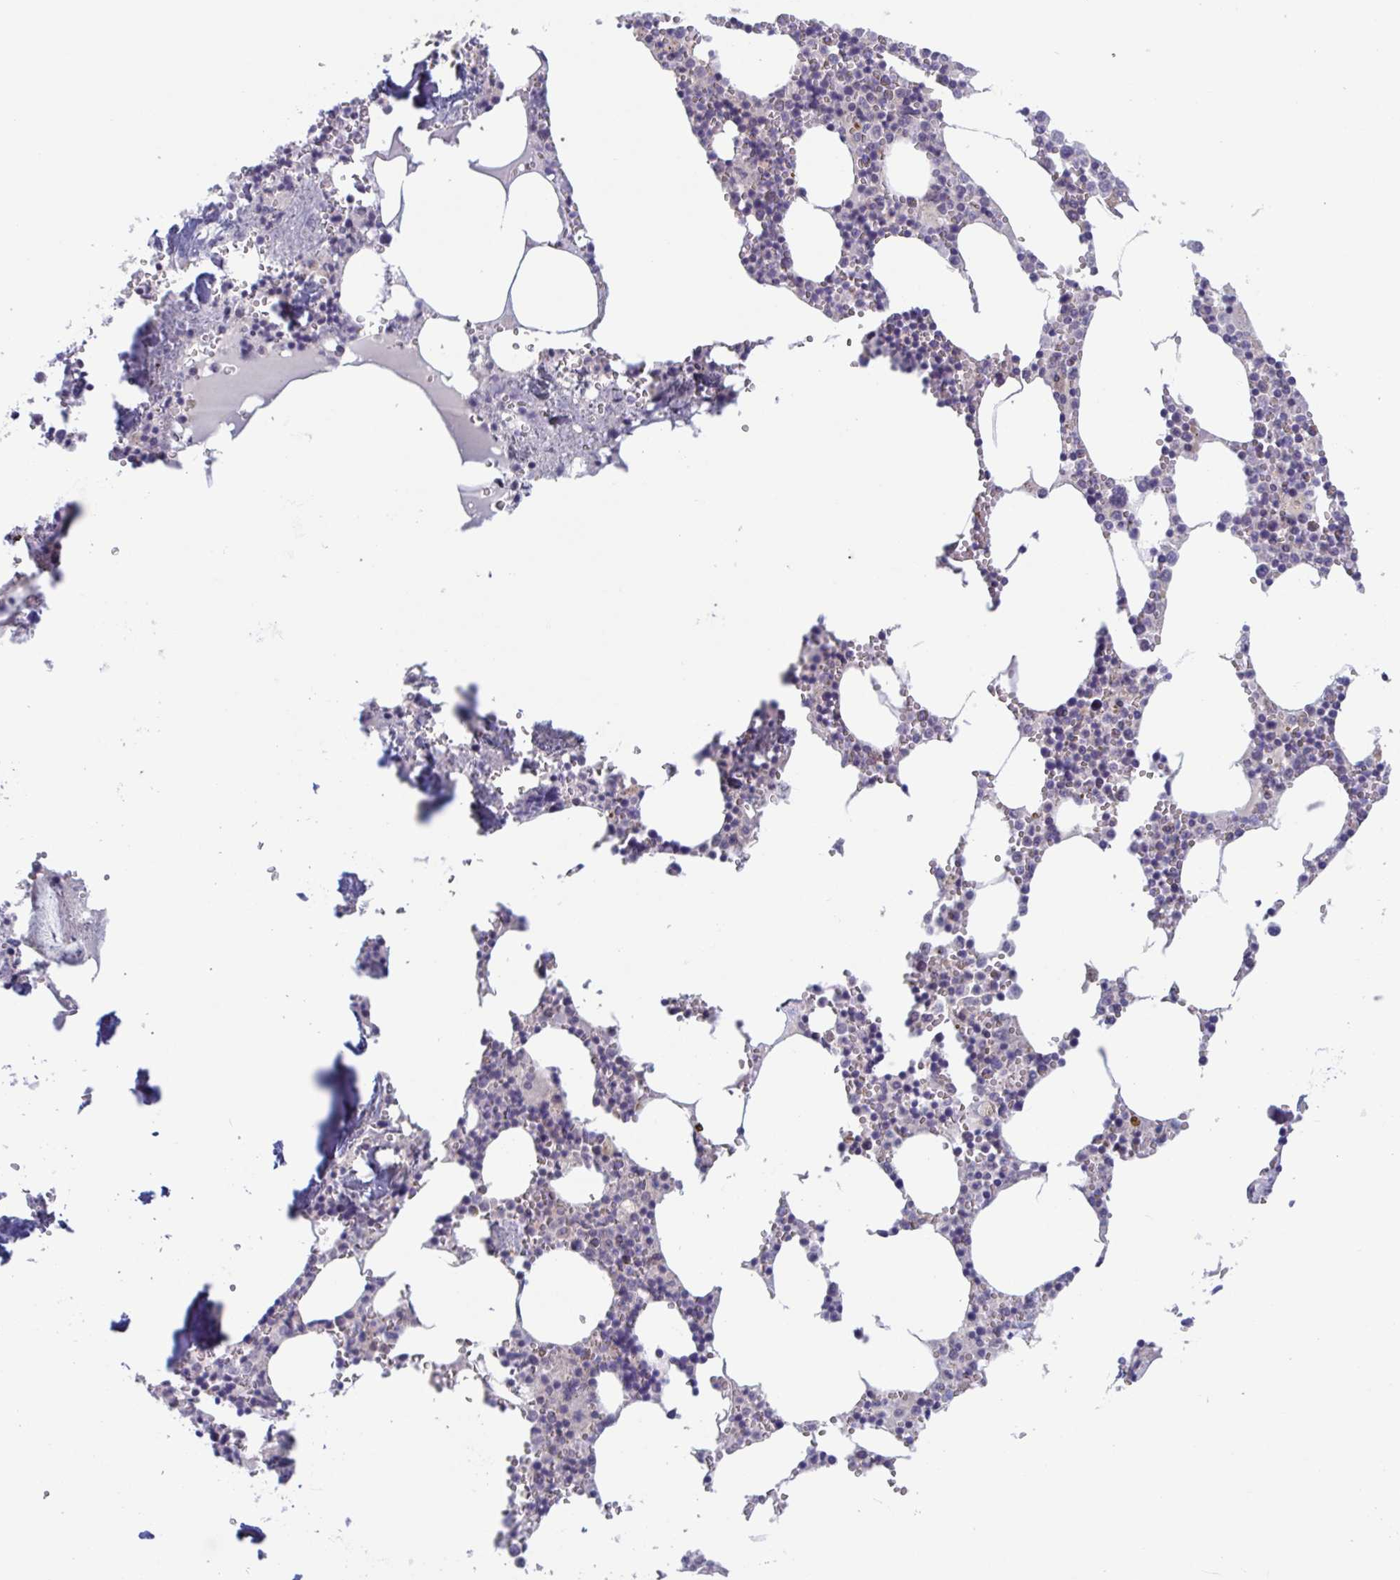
{"staining": {"intensity": "moderate", "quantity": "<25%", "location": "cytoplasmic/membranous,nuclear"}, "tissue": "bone marrow", "cell_type": "Hematopoietic cells", "image_type": "normal", "snomed": [{"axis": "morphology", "description": "Normal tissue, NOS"}, {"axis": "topography", "description": "Bone marrow"}], "caption": "Immunohistochemistry (IHC) of benign human bone marrow displays low levels of moderate cytoplasmic/membranous,nuclear positivity in about <25% of hematopoietic cells.", "gene": "RIOK1", "patient": {"sex": "male", "age": 54}}